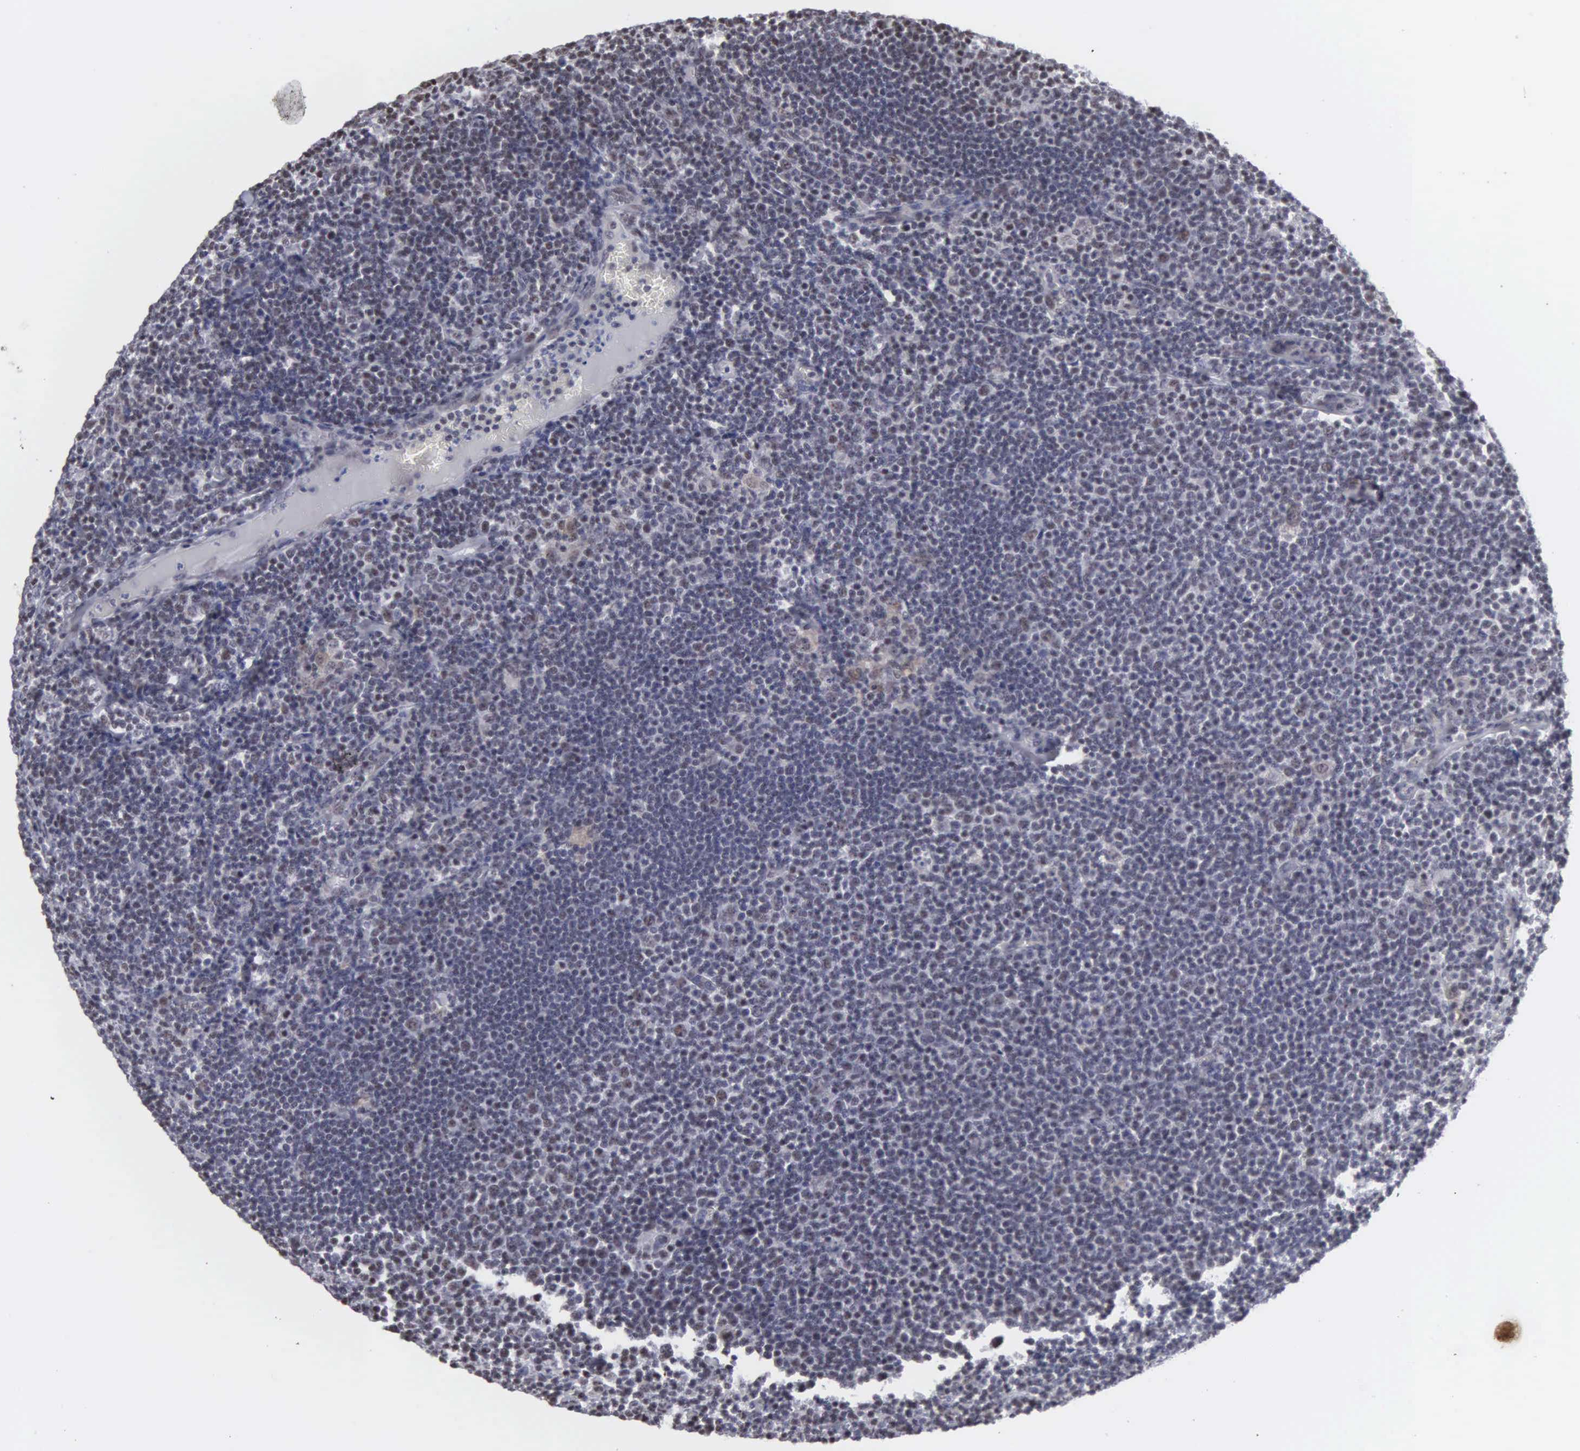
{"staining": {"intensity": "weak", "quantity": "<25%", "location": "nuclear"}, "tissue": "lymphoma", "cell_type": "Tumor cells", "image_type": "cancer", "snomed": [{"axis": "morphology", "description": "Malignant lymphoma, non-Hodgkin's type, Low grade"}, {"axis": "topography", "description": "Lymph node"}], "caption": "DAB immunohistochemical staining of human malignant lymphoma, non-Hodgkin's type (low-grade) reveals no significant expression in tumor cells.", "gene": "KIAA0586", "patient": {"sex": "male", "age": 74}}